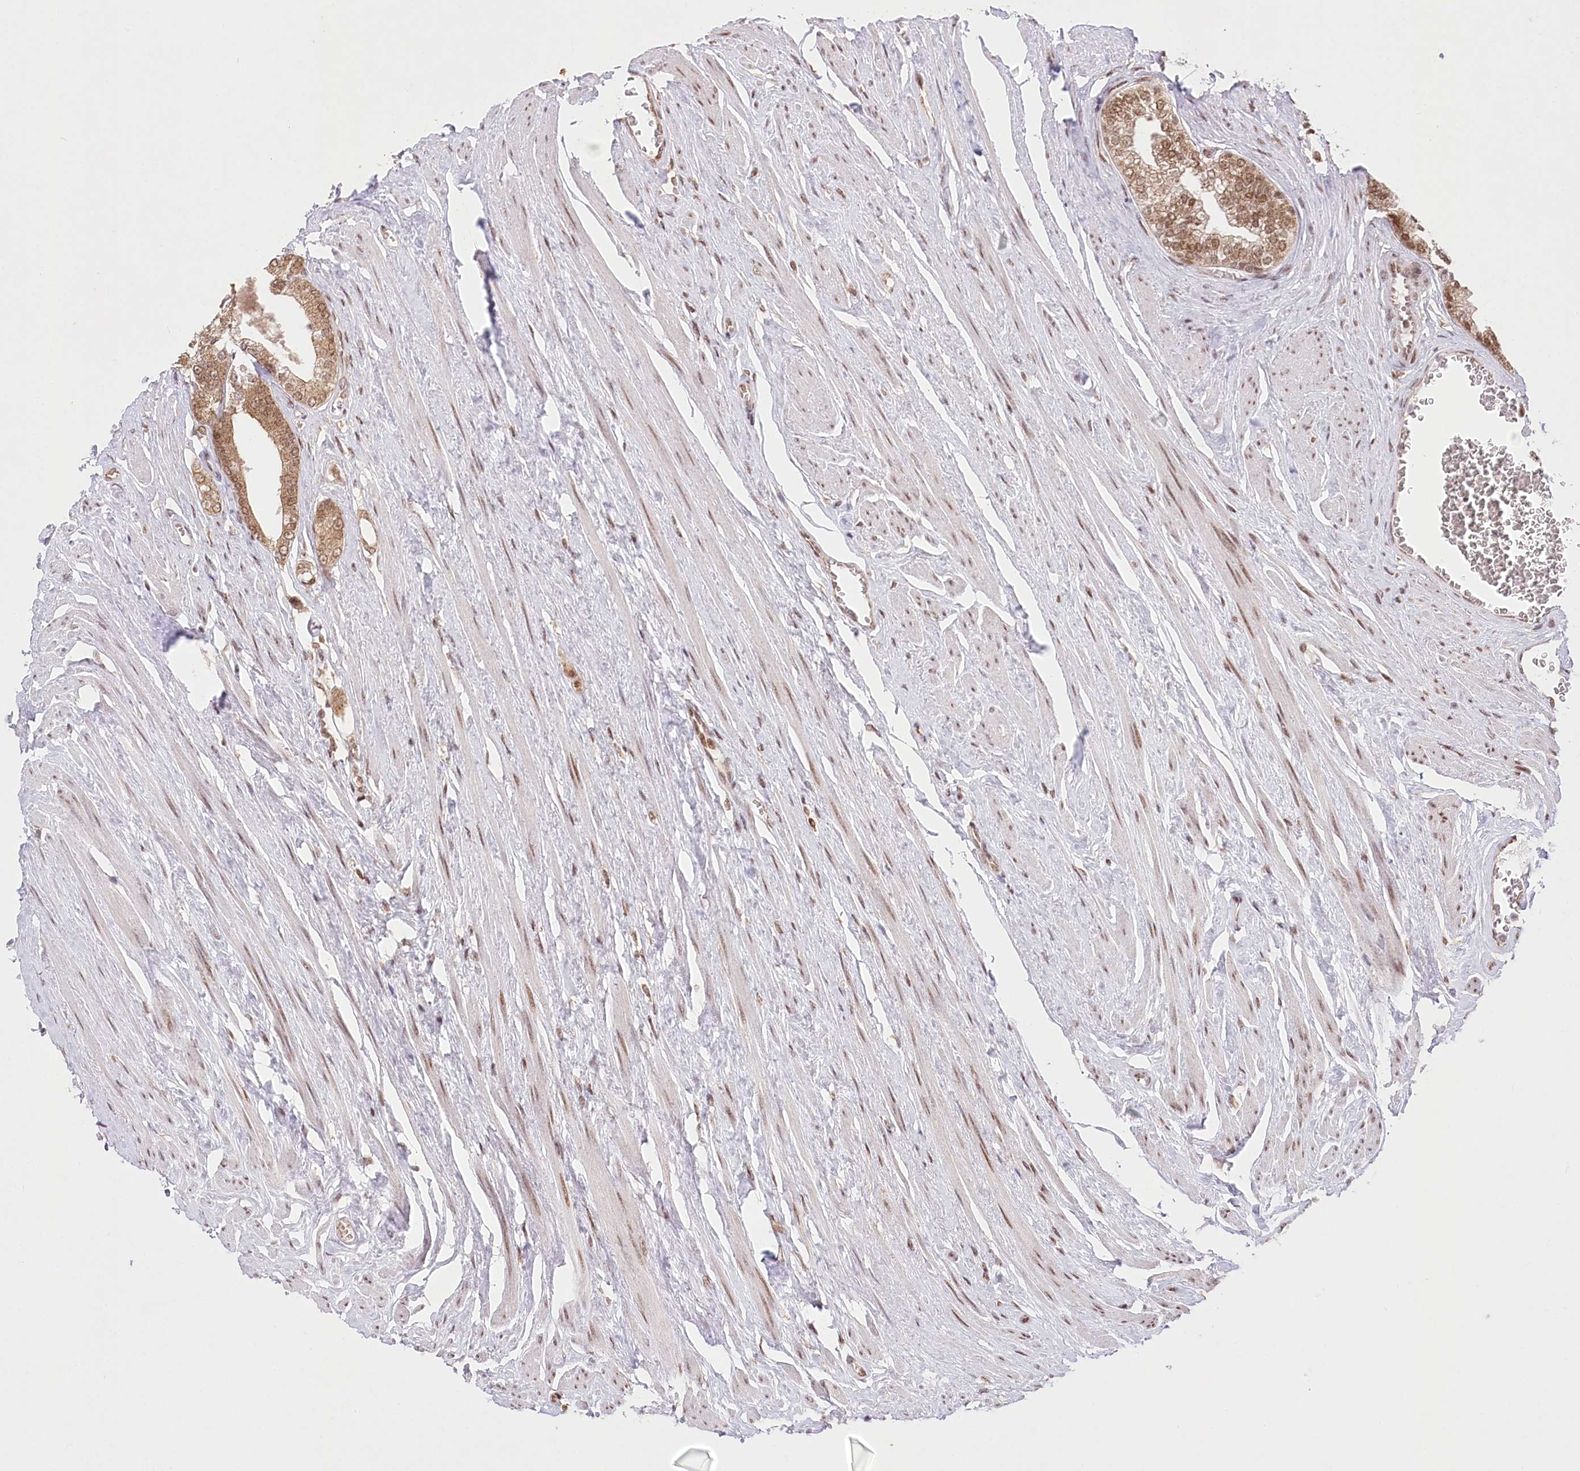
{"staining": {"intensity": "moderate", "quantity": ">75%", "location": "cytoplasmic/membranous,nuclear"}, "tissue": "prostate cancer", "cell_type": "Tumor cells", "image_type": "cancer", "snomed": [{"axis": "morphology", "description": "Adenocarcinoma, Low grade"}, {"axis": "topography", "description": "Prostate"}], "caption": "Human prostate low-grade adenocarcinoma stained with a protein marker exhibits moderate staining in tumor cells.", "gene": "PYURF", "patient": {"sex": "male", "age": 63}}